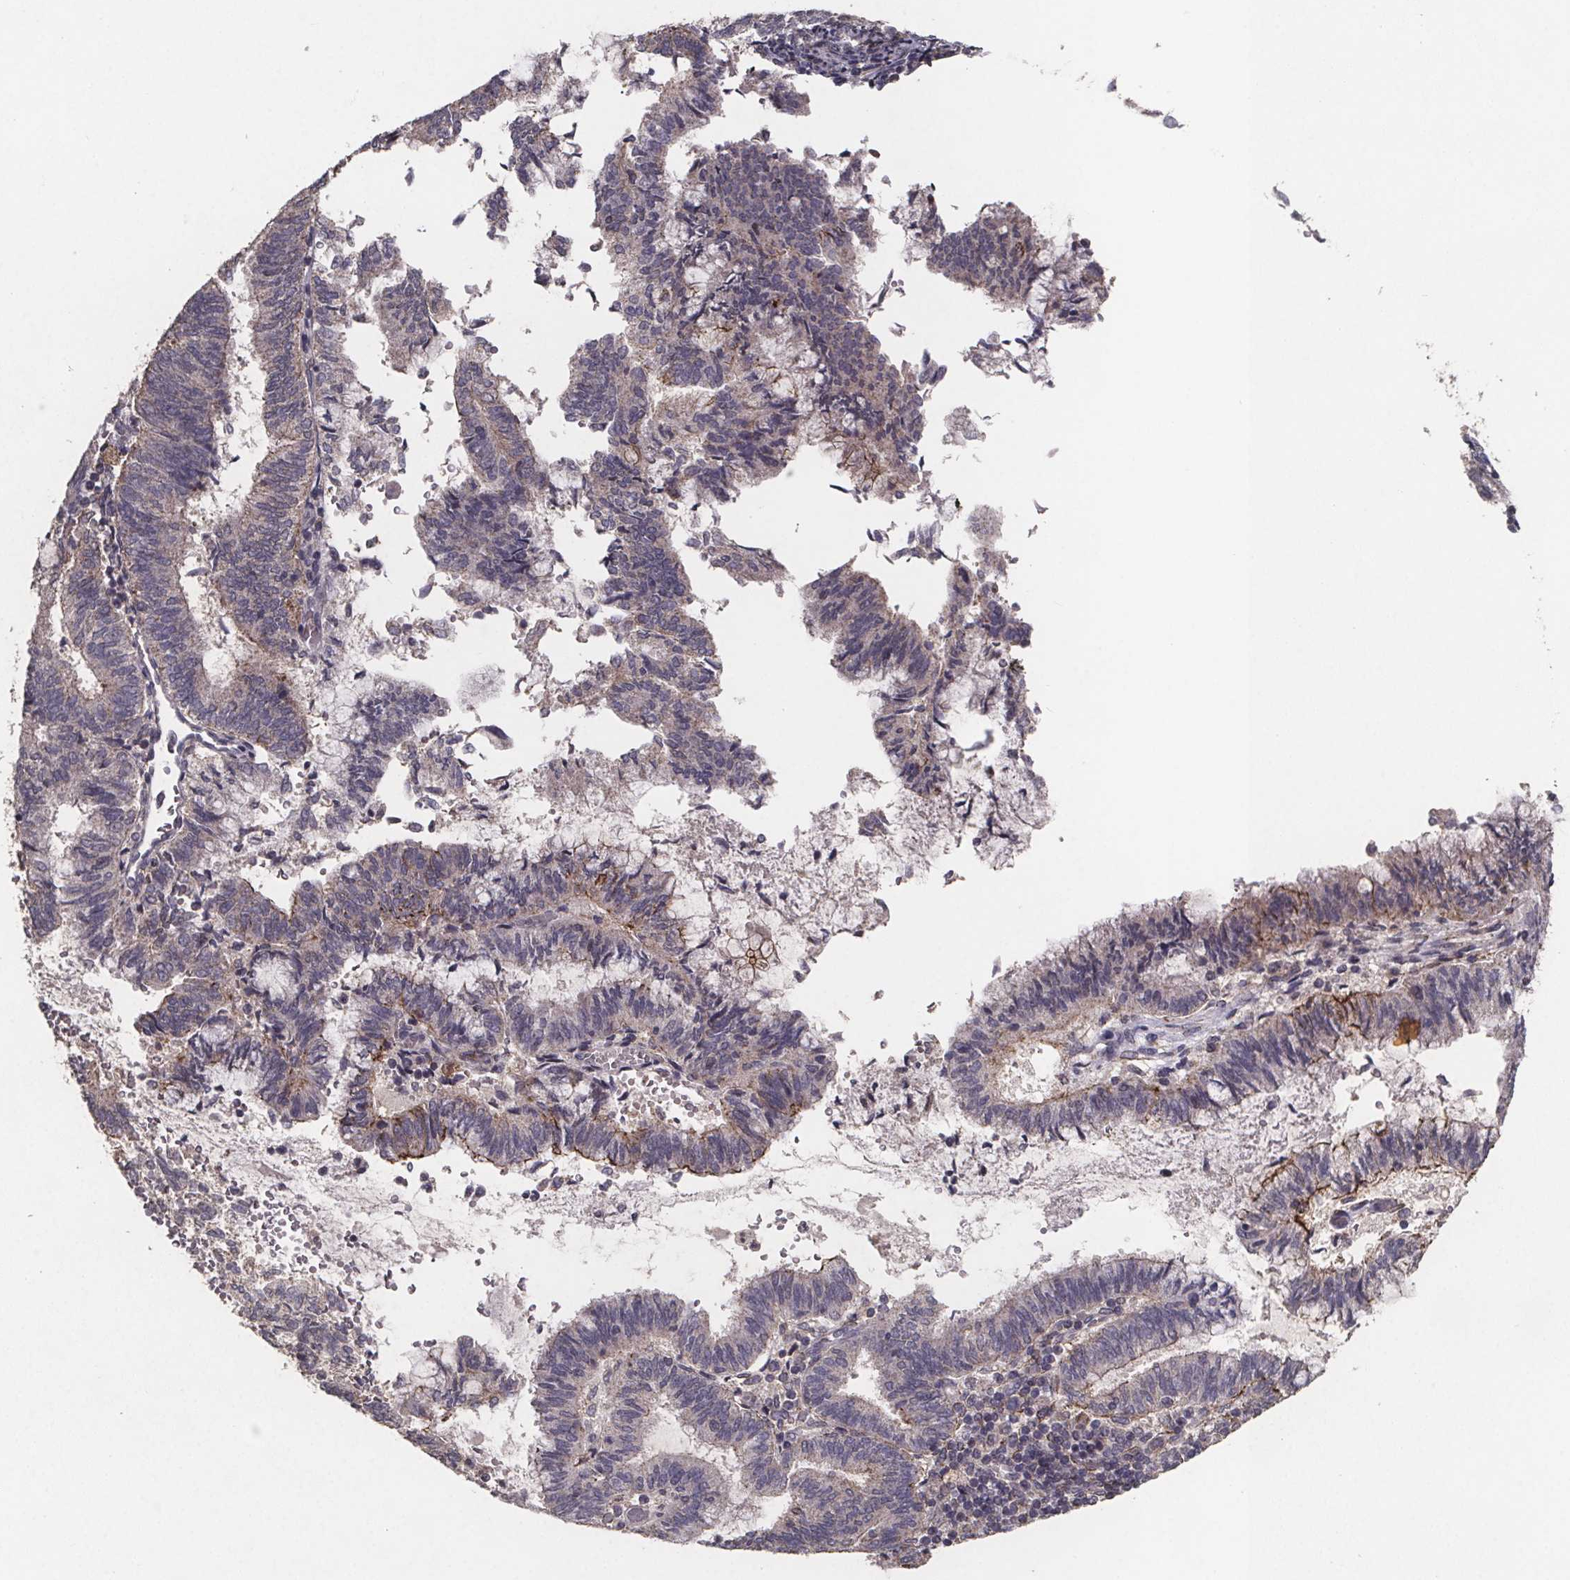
{"staining": {"intensity": "moderate", "quantity": "<25%", "location": "cytoplasmic/membranous"}, "tissue": "endometrial cancer", "cell_type": "Tumor cells", "image_type": "cancer", "snomed": [{"axis": "morphology", "description": "Adenocarcinoma, NOS"}, {"axis": "topography", "description": "Endometrium"}], "caption": "Immunohistochemistry (IHC) (DAB (3,3'-diaminobenzidine)) staining of human endometrial cancer (adenocarcinoma) demonstrates moderate cytoplasmic/membranous protein expression in approximately <25% of tumor cells.", "gene": "PALLD", "patient": {"sex": "female", "age": 65}}